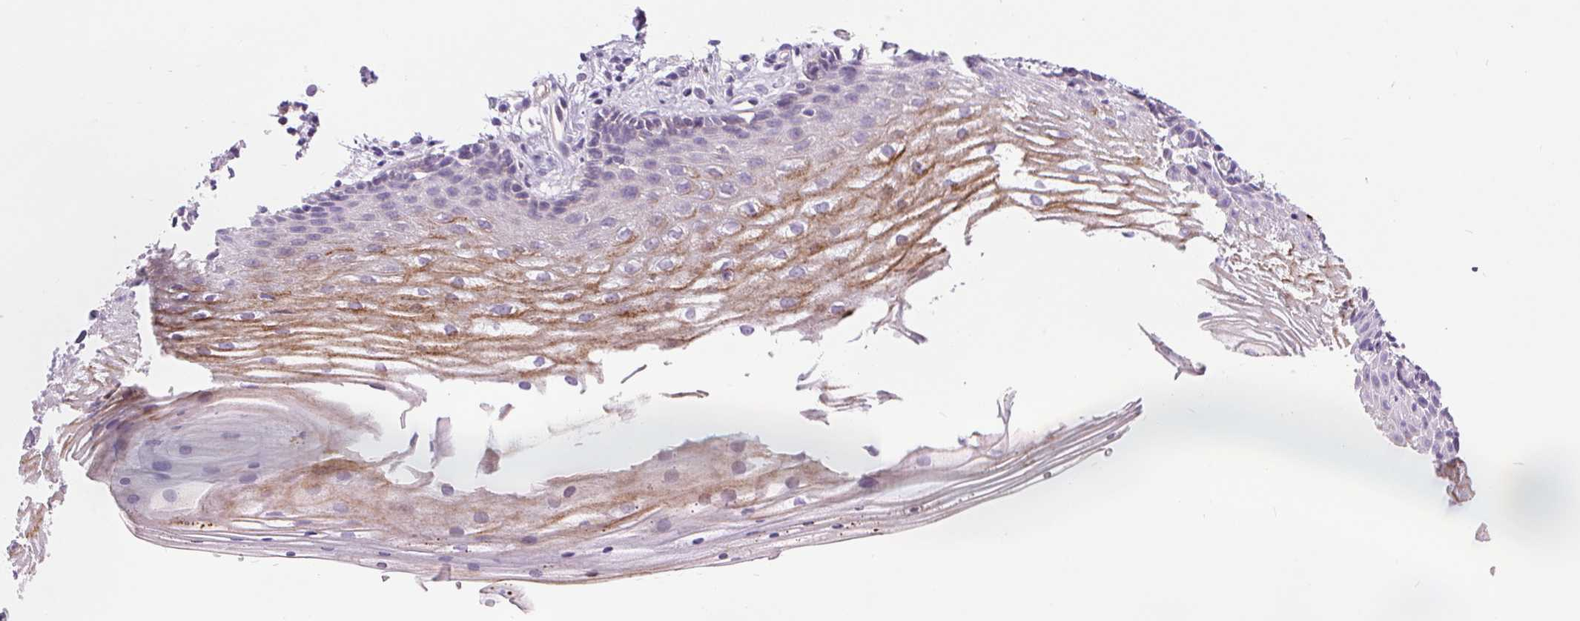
{"staining": {"intensity": "moderate", "quantity": "25%-75%", "location": "cytoplasmic/membranous"}, "tissue": "vagina", "cell_type": "Squamous epithelial cells", "image_type": "normal", "snomed": [{"axis": "morphology", "description": "Normal tissue, NOS"}, {"axis": "topography", "description": "Vagina"}], "caption": "DAB (3,3'-diaminobenzidine) immunohistochemical staining of benign human vagina exhibits moderate cytoplasmic/membranous protein staining in approximately 25%-75% of squamous epithelial cells. (DAB (3,3'-diaminobenzidine) = brown stain, brightfield microscopy at high magnification).", "gene": "DIXDC1", "patient": {"sex": "female", "age": 42}}